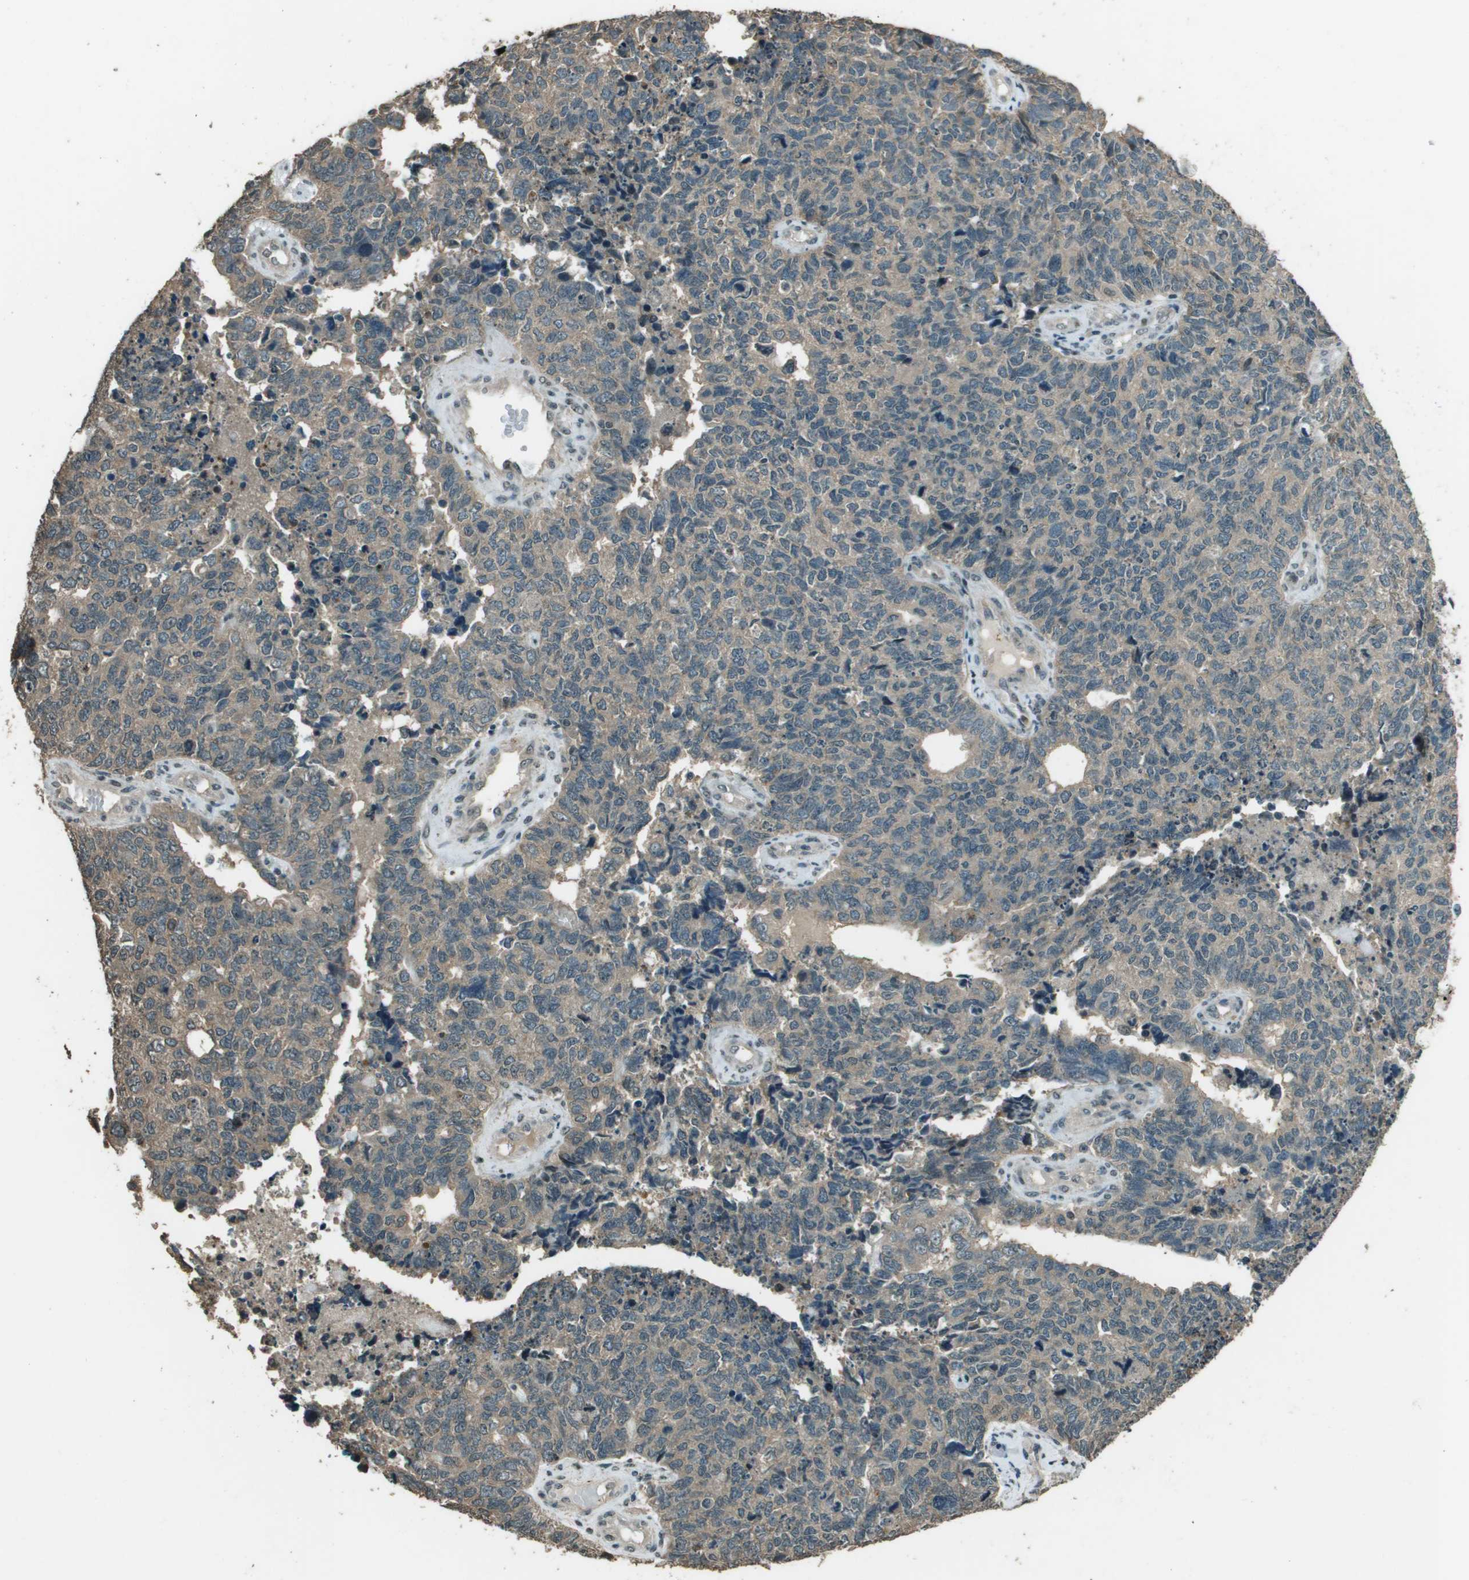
{"staining": {"intensity": "weak", "quantity": ">75%", "location": "cytoplasmic/membranous"}, "tissue": "cervical cancer", "cell_type": "Tumor cells", "image_type": "cancer", "snomed": [{"axis": "morphology", "description": "Squamous cell carcinoma, NOS"}, {"axis": "topography", "description": "Cervix"}], "caption": "Protein staining of squamous cell carcinoma (cervical) tissue demonstrates weak cytoplasmic/membranous positivity in about >75% of tumor cells.", "gene": "SDC3", "patient": {"sex": "female", "age": 63}}